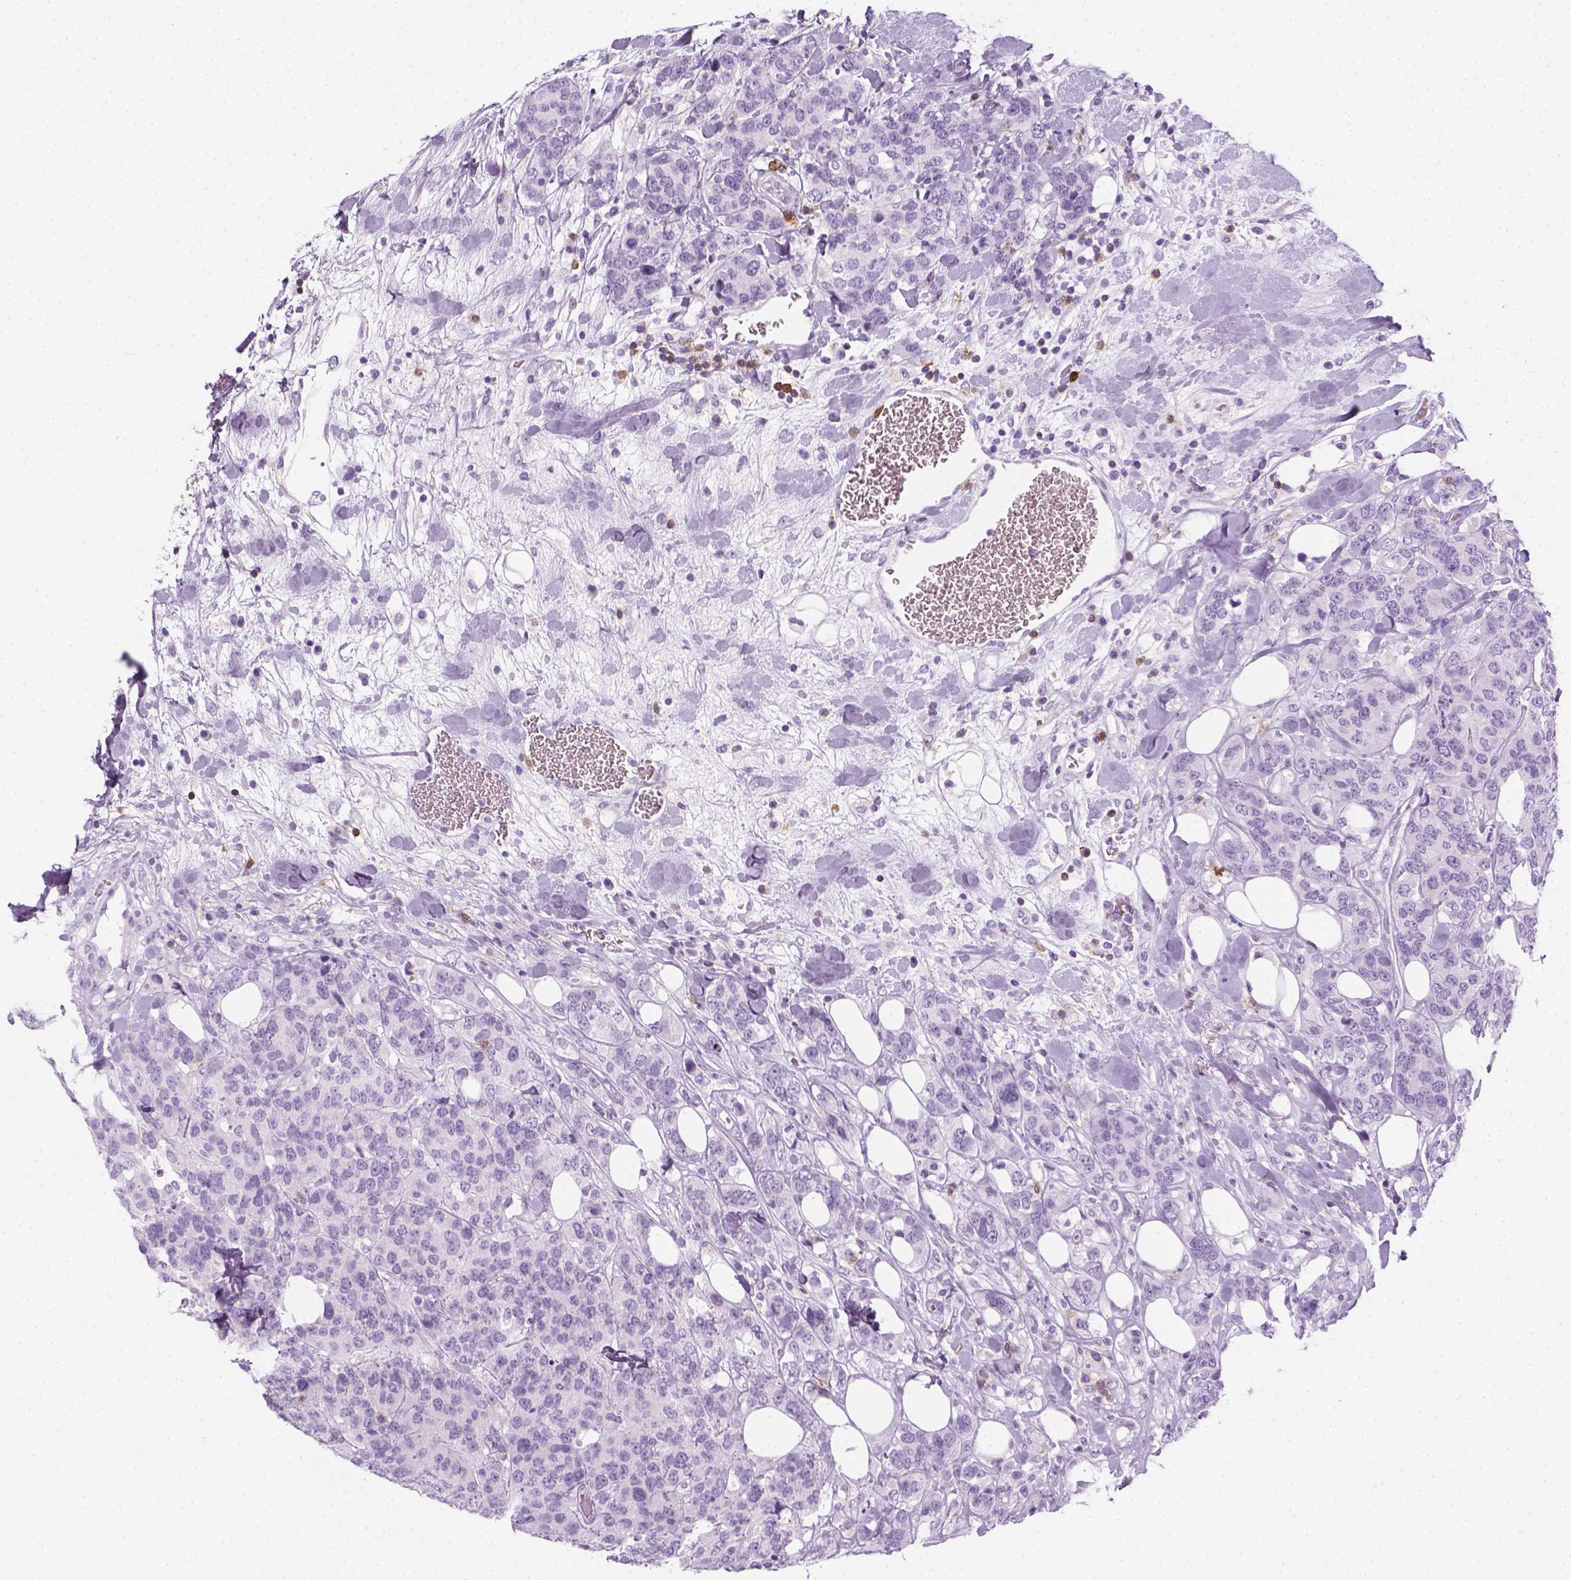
{"staining": {"intensity": "negative", "quantity": "none", "location": "none"}, "tissue": "breast cancer", "cell_type": "Tumor cells", "image_type": "cancer", "snomed": [{"axis": "morphology", "description": "Lobular carcinoma"}, {"axis": "topography", "description": "Breast"}], "caption": "This is an IHC micrograph of human breast lobular carcinoma. There is no staining in tumor cells.", "gene": "AQP3", "patient": {"sex": "female", "age": 59}}